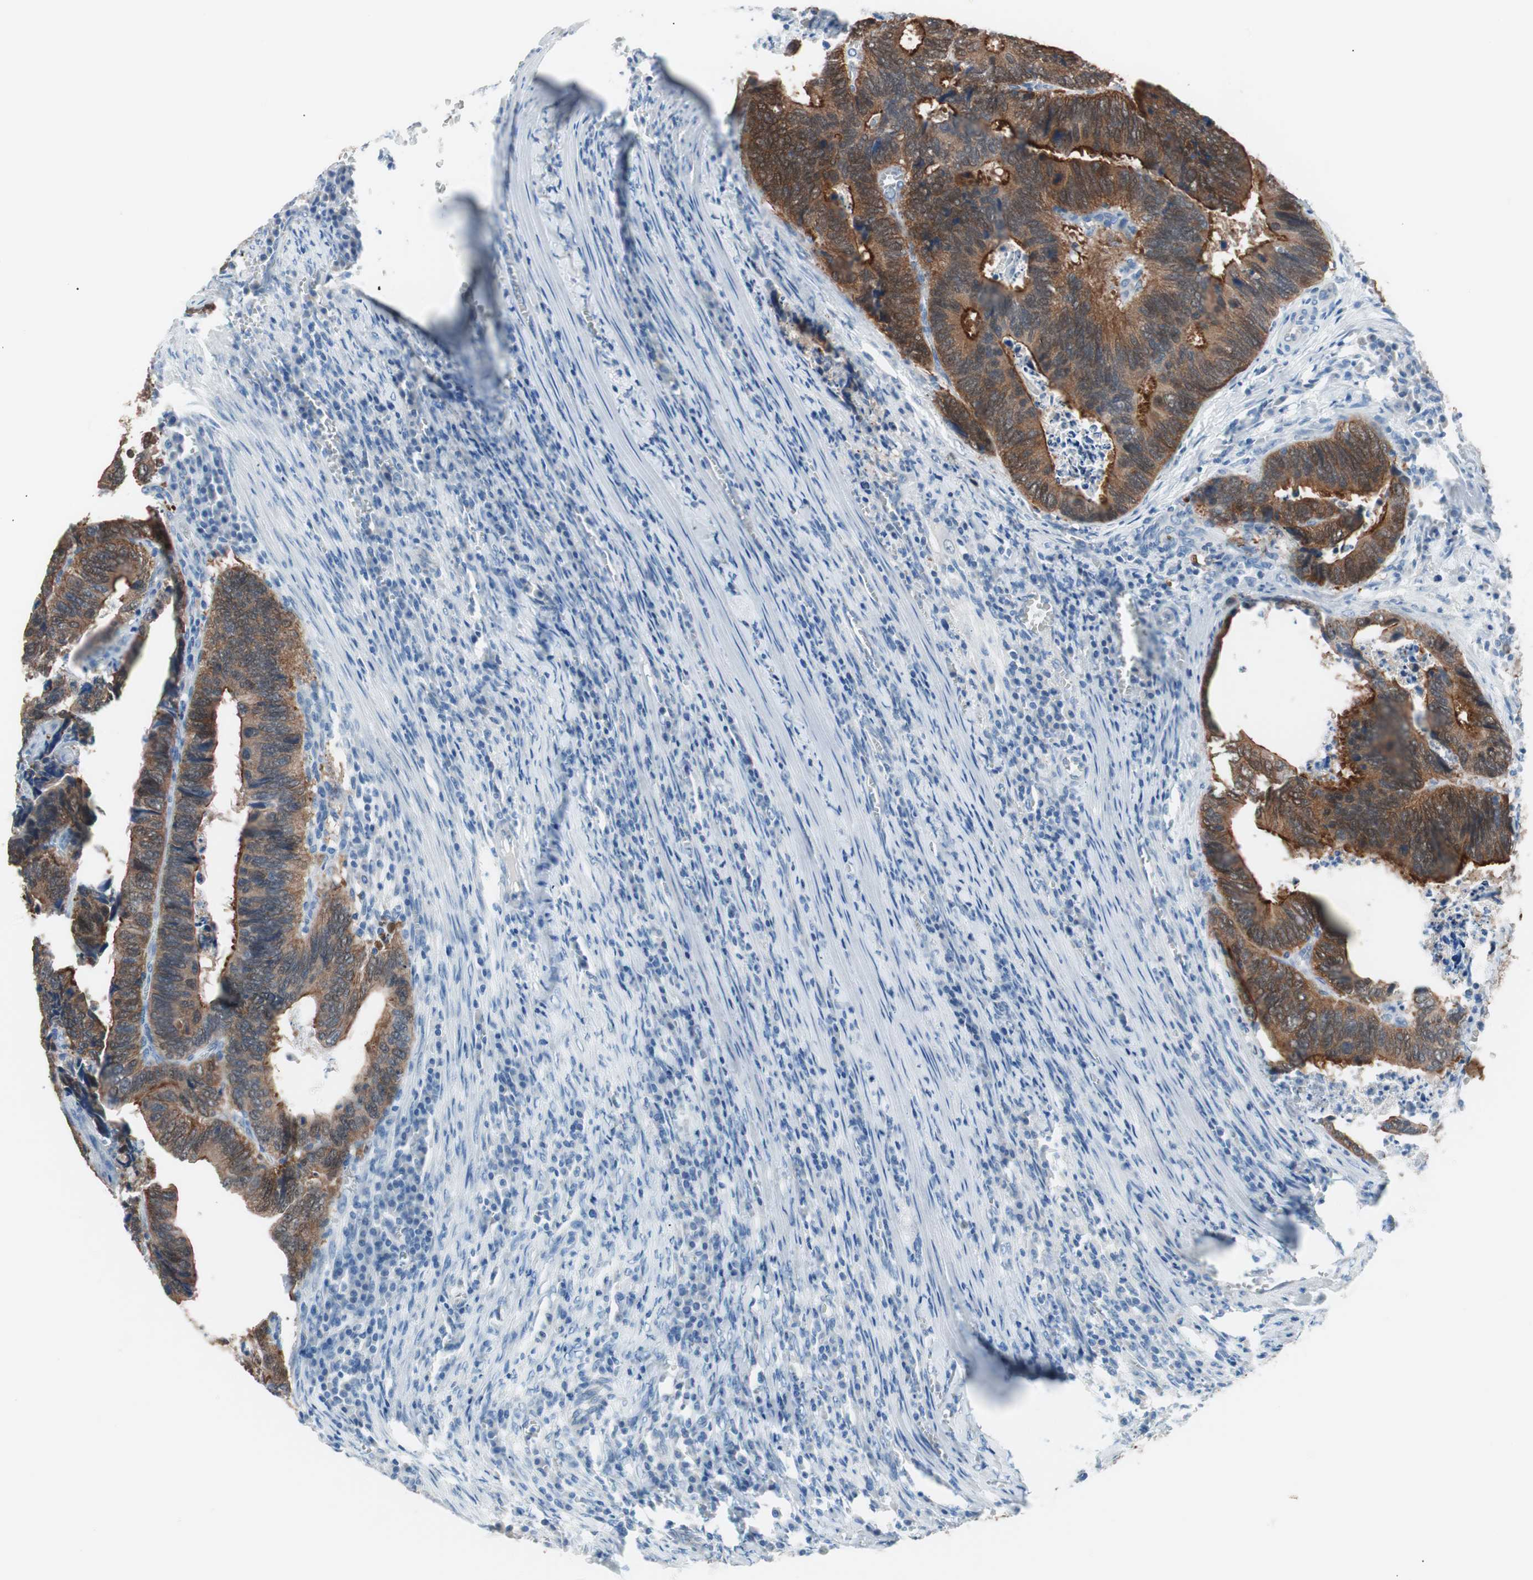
{"staining": {"intensity": "strong", "quantity": ">75%", "location": "cytoplasmic/membranous"}, "tissue": "colorectal cancer", "cell_type": "Tumor cells", "image_type": "cancer", "snomed": [{"axis": "morphology", "description": "Adenocarcinoma, NOS"}, {"axis": "topography", "description": "Colon"}], "caption": "Strong cytoplasmic/membranous positivity is appreciated in approximately >75% of tumor cells in colorectal cancer.", "gene": "VIL1", "patient": {"sex": "male", "age": 72}}